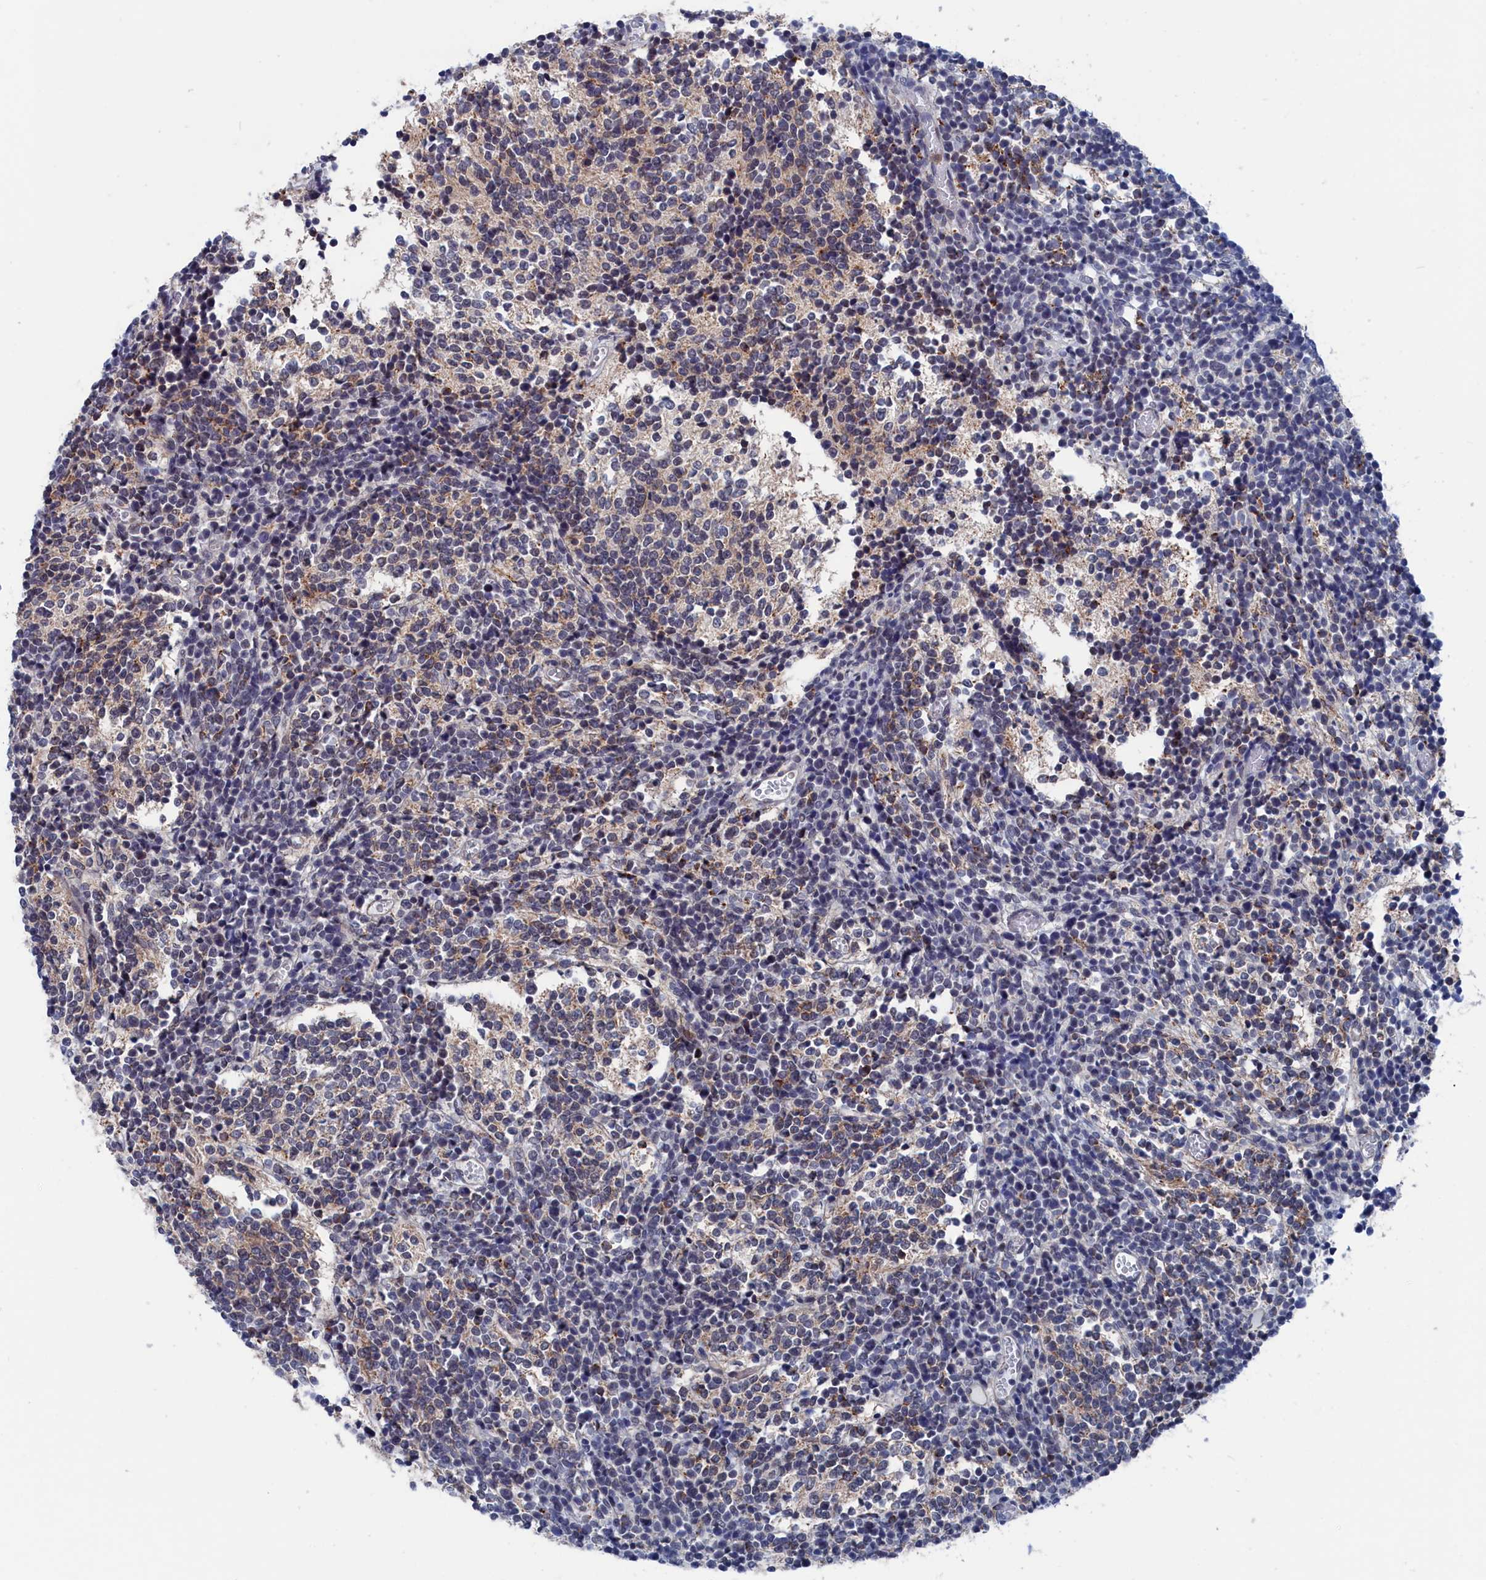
{"staining": {"intensity": "moderate", "quantity": "<25%", "location": "cytoplasmic/membranous"}, "tissue": "glioma", "cell_type": "Tumor cells", "image_type": "cancer", "snomed": [{"axis": "morphology", "description": "Glioma, malignant, Low grade"}, {"axis": "topography", "description": "Brain"}], "caption": "This is an image of immunohistochemistry staining of glioma, which shows moderate staining in the cytoplasmic/membranous of tumor cells.", "gene": "MARCHF3", "patient": {"sex": "female", "age": 1}}